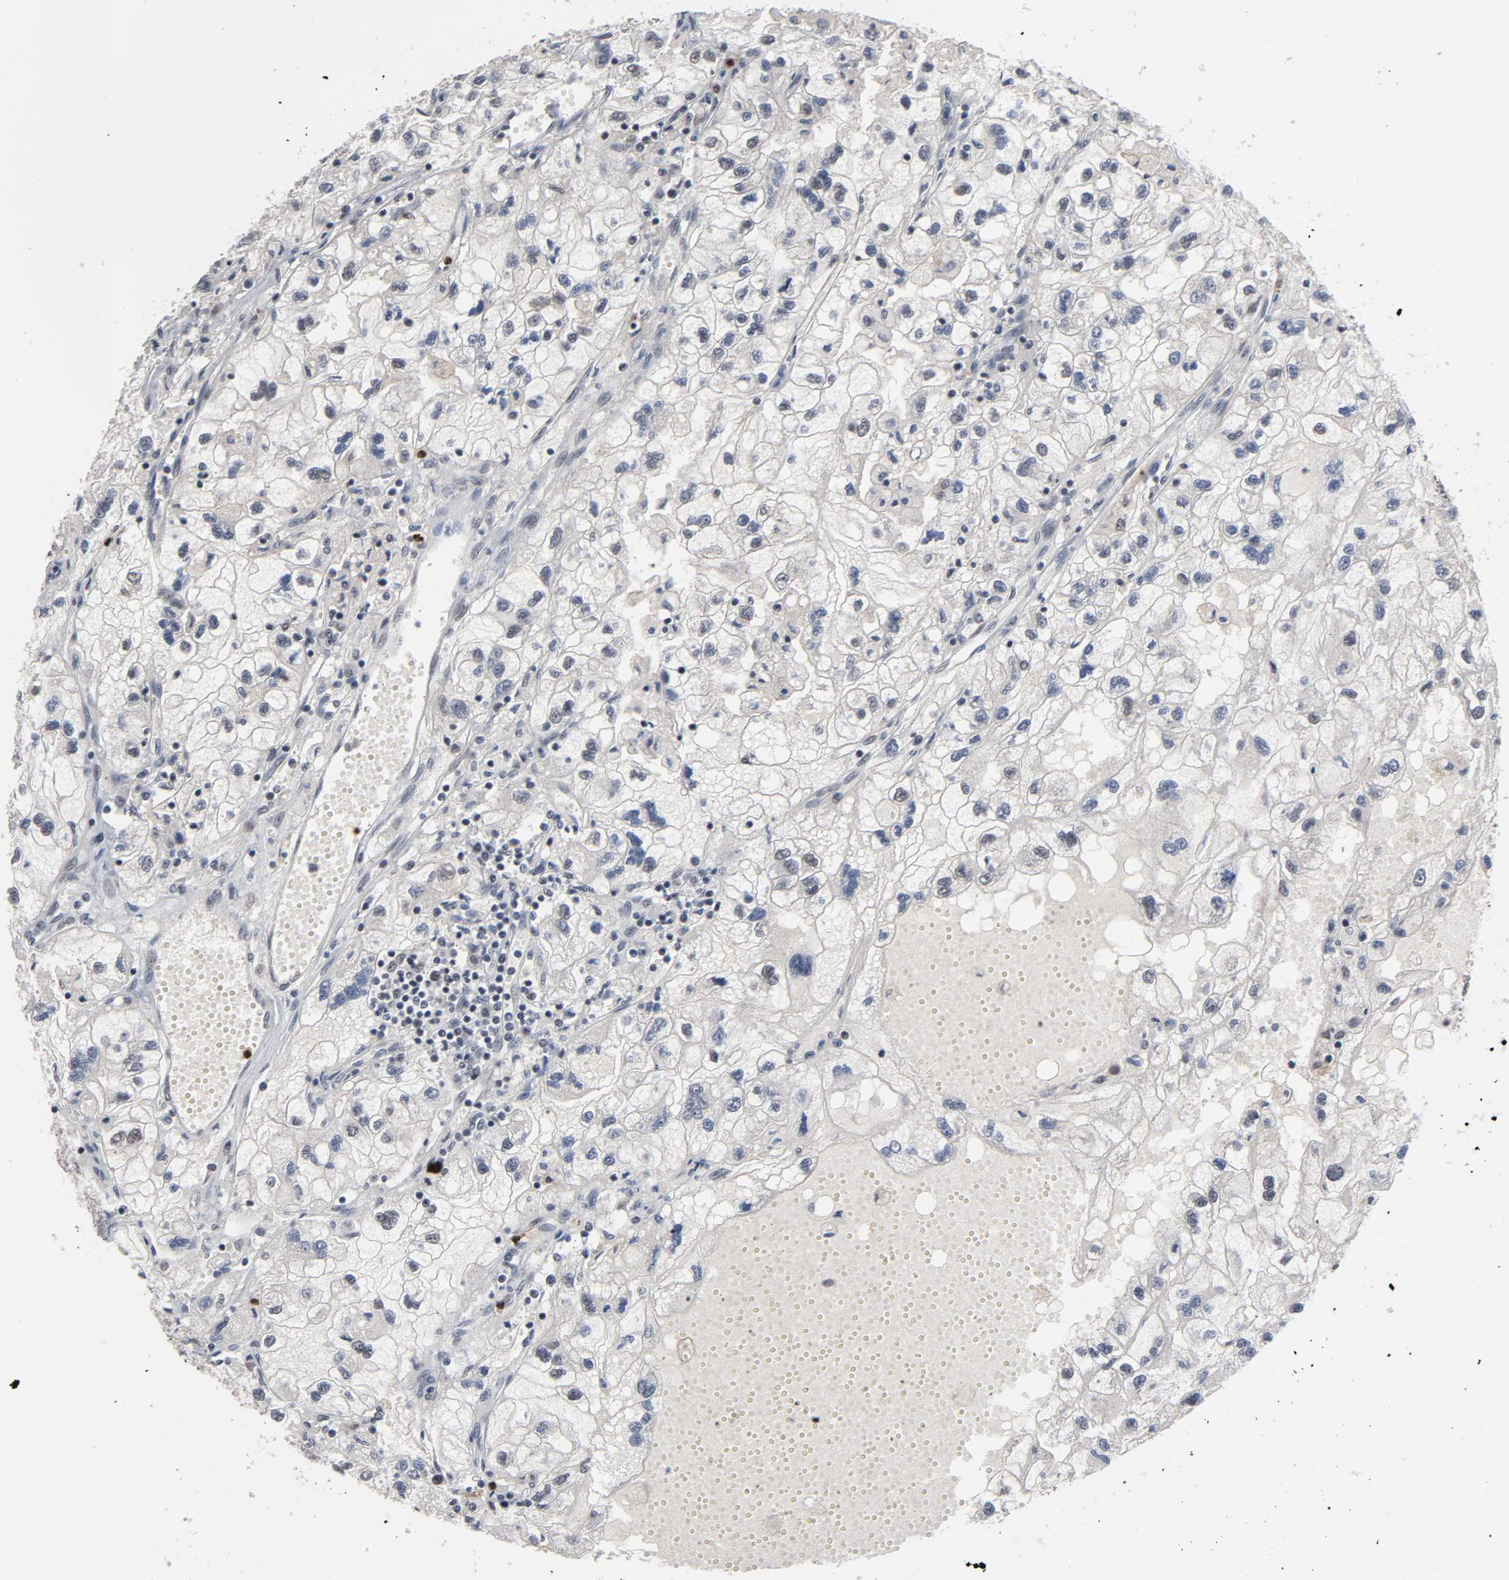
{"staining": {"intensity": "negative", "quantity": "none", "location": "none"}, "tissue": "renal cancer", "cell_type": "Tumor cells", "image_type": "cancer", "snomed": [{"axis": "morphology", "description": "Normal tissue, NOS"}, {"axis": "morphology", "description": "Adenocarcinoma, NOS"}, {"axis": "topography", "description": "Kidney"}], "caption": "High magnification brightfield microscopy of adenocarcinoma (renal) stained with DAB (3,3'-diaminobenzidine) (brown) and counterstained with hematoxylin (blue): tumor cells show no significant positivity.", "gene": "RTL5", "patient": {"sex": "male", "age": 71}}